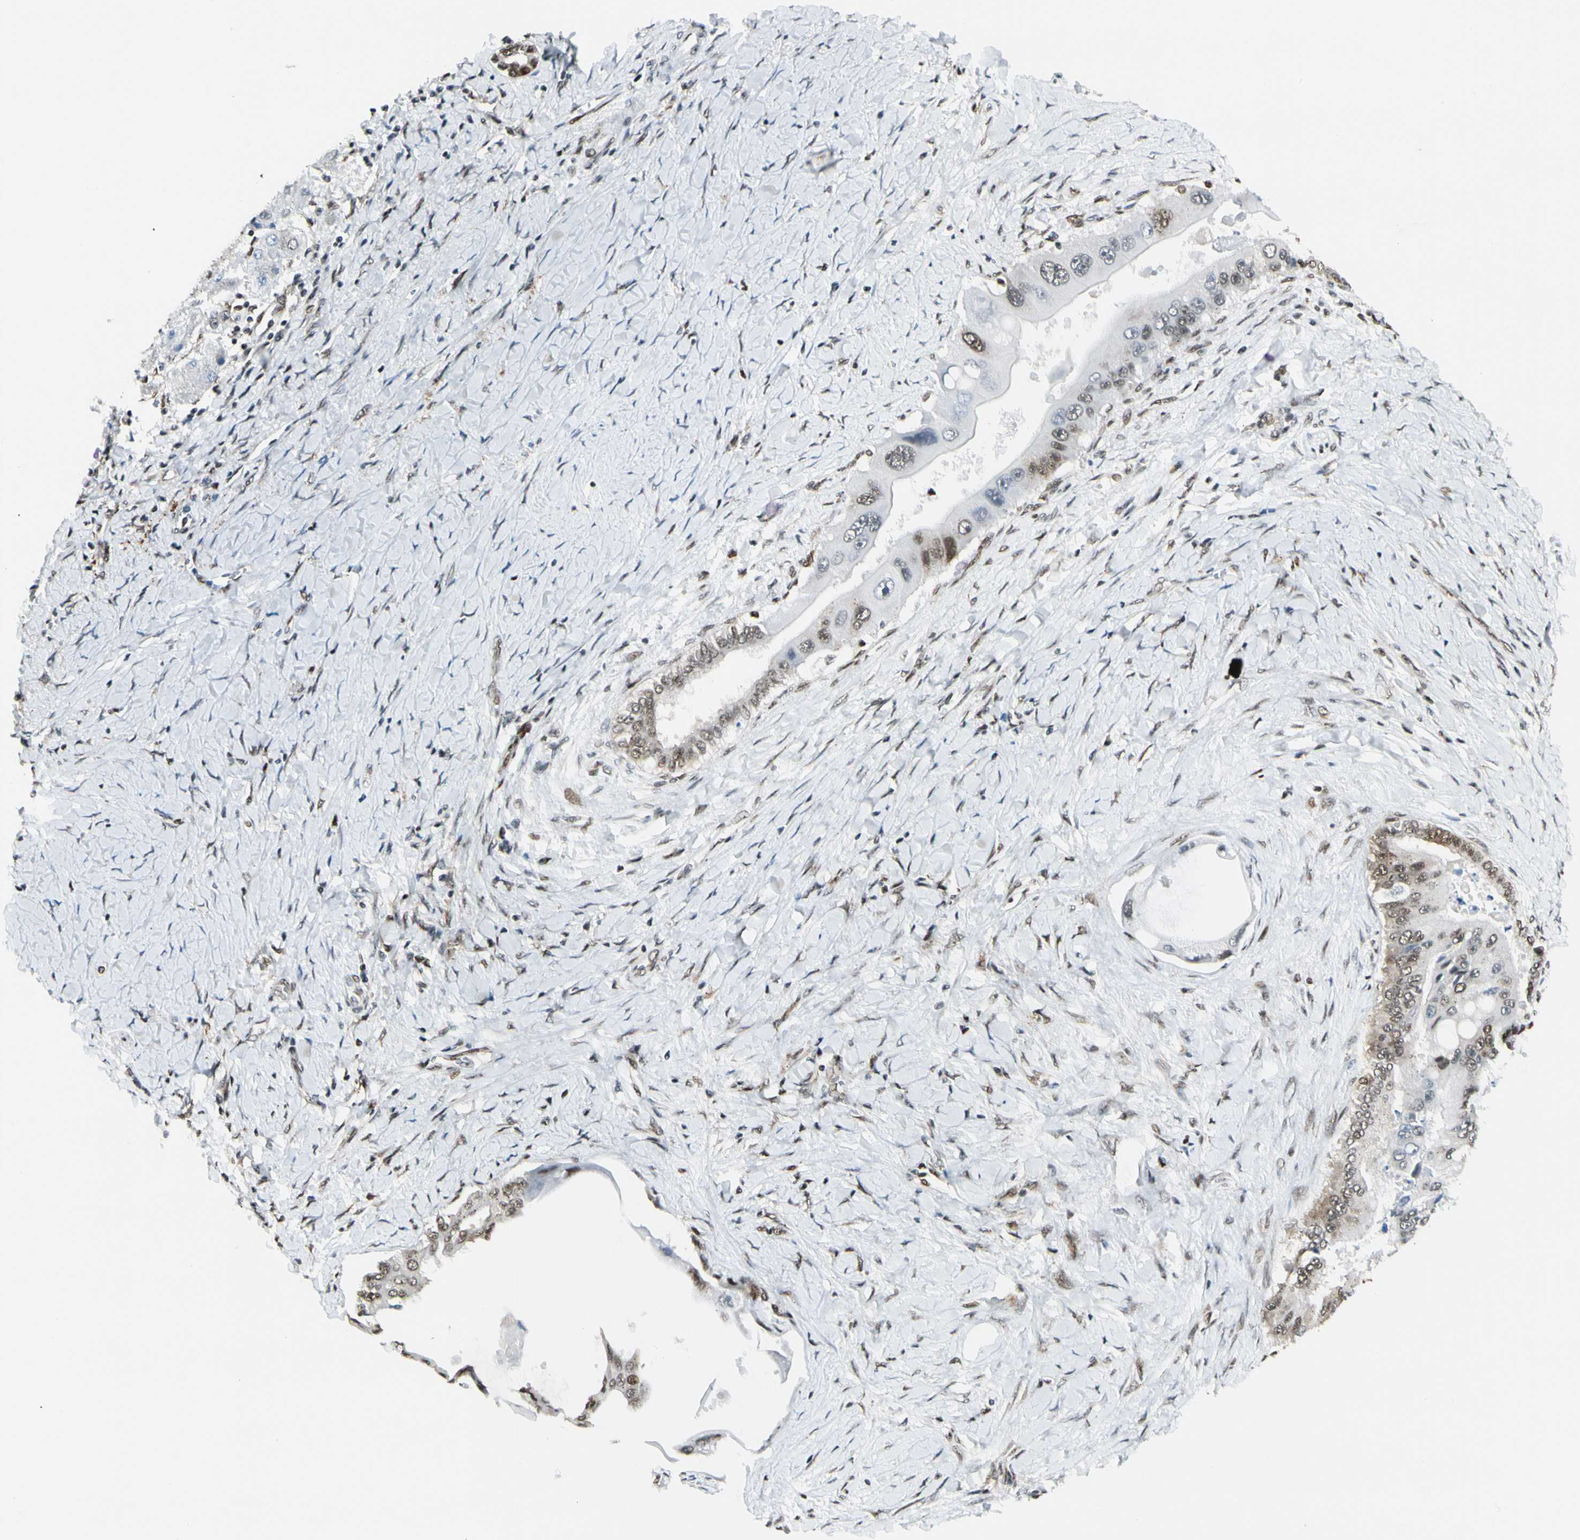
{"staining": {"intensity": "strong", "quantity": ">75%", "location": "cytoplasmic/membranous,nuclear"}, "tissue": "liver cancer", "cell_type": "Tumor cells", "image_type": "cancer", "snomed": [{"axis": "morphology", "description": "Normal tissue, NOS"}, {"axis": "morphology", "description": "Cholangiocarcinoma"}, {"axis": "topography", "description": "Liver"}, {"axis": "topography", "description": "Peripheral nerve tissue"}], "caption": "Immunohistochemical staining of liver cholangiocarcinoma shows strong cytoplasmic/membranous and nuclear protein staining in about >75% of tumor cells. (brown staining indicates protein expression, while blue staining denotes nuclei).", "gene": "FUS", "patient": {"sex": "male", "age": 50}}